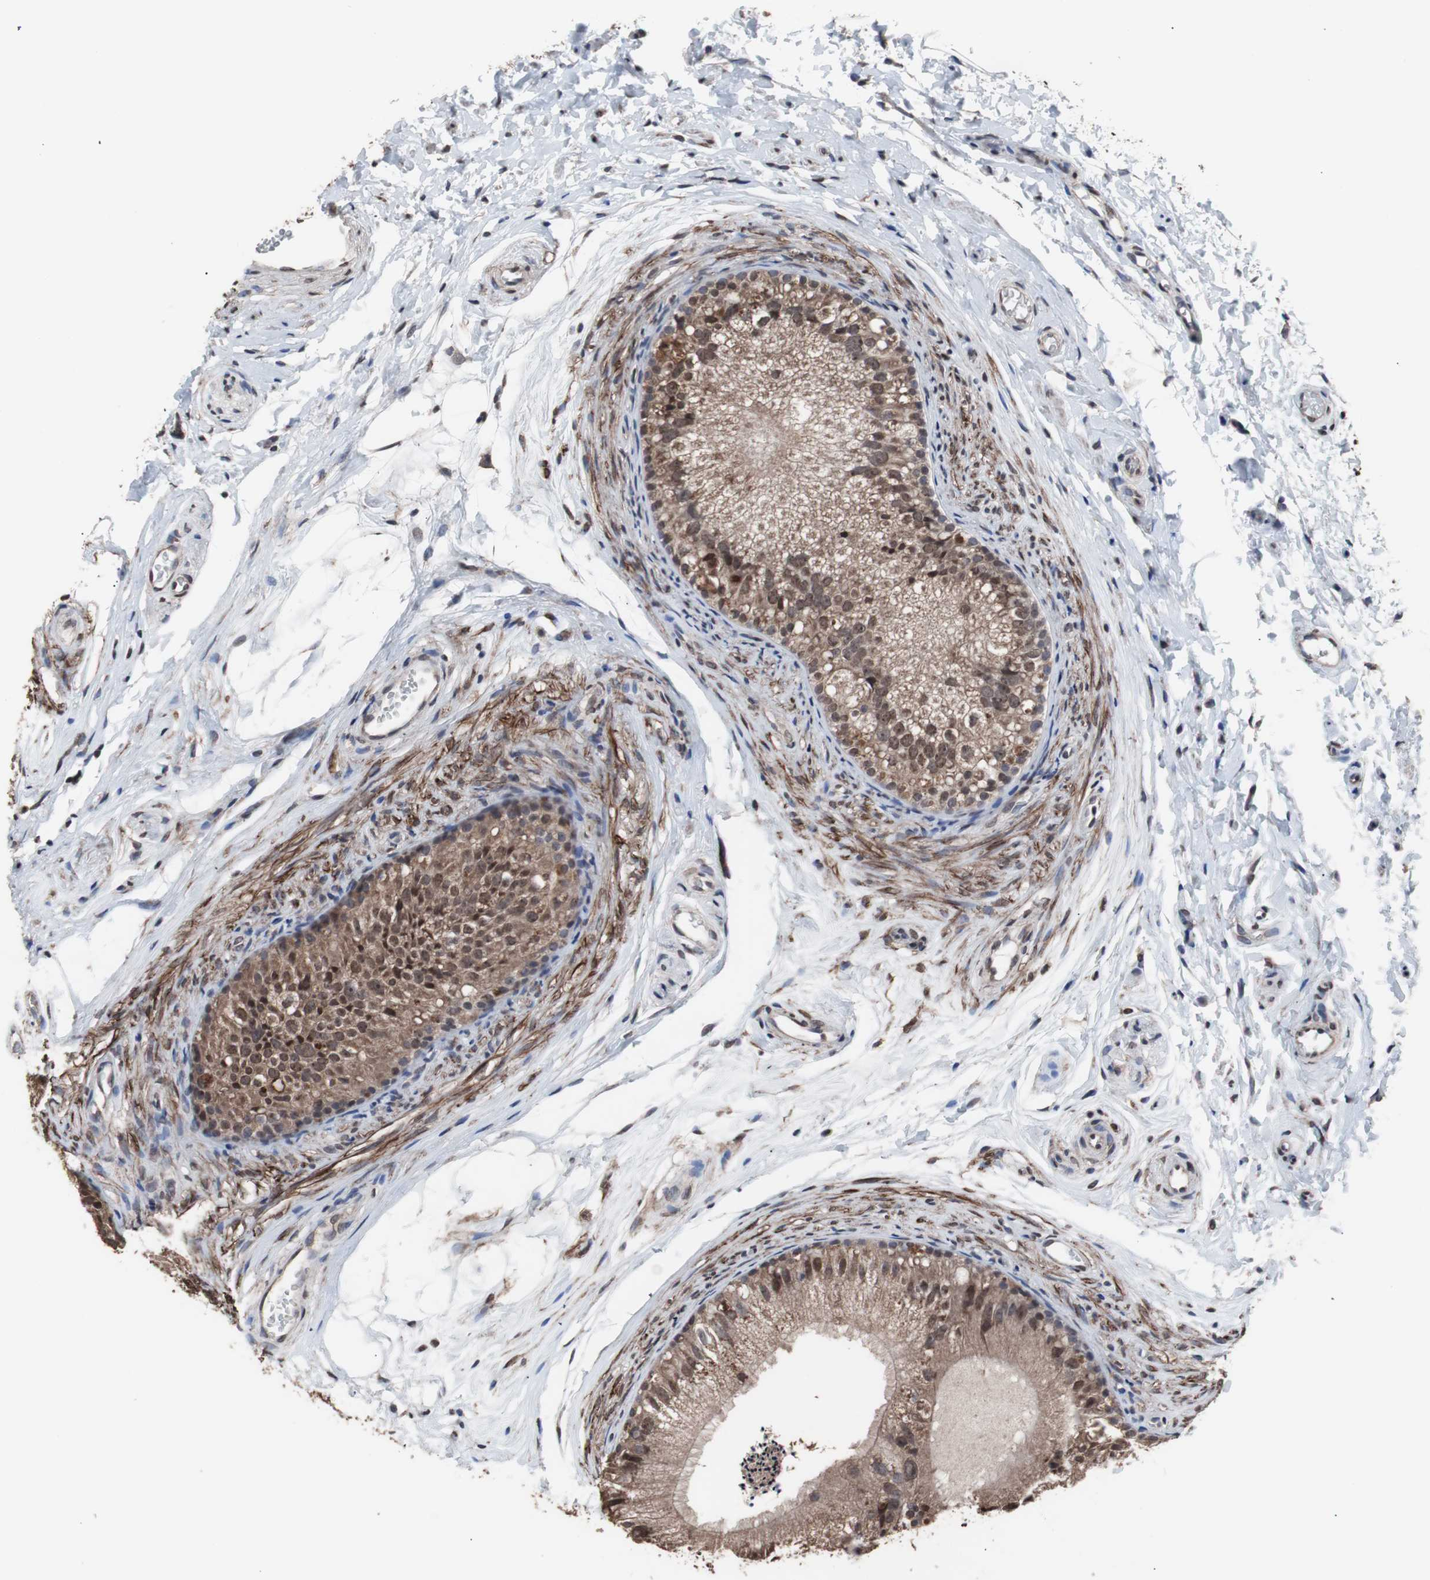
{"staining": {"intensity": "moderate", "quantity": ">75%", "location": "cytoplasmic/membranous,nuclear"}, "tissue": "epididymis", "cell_type": "Glandular cells", "image_type": "normal", "snomed": [{"axis": "morphology", "description": "Normal tissue, NOS"}, {"axis": "topography", "description": "Epididymis"}], "caption": "Approximately >75% of glandular cells in benign epididymis show moderate cytoplasmic/membranous,nuclear protein positivity as visualized by brown immunohistochemical staining.", "gene": "MED27", "patient": {"sex": "male", "age": 56}}